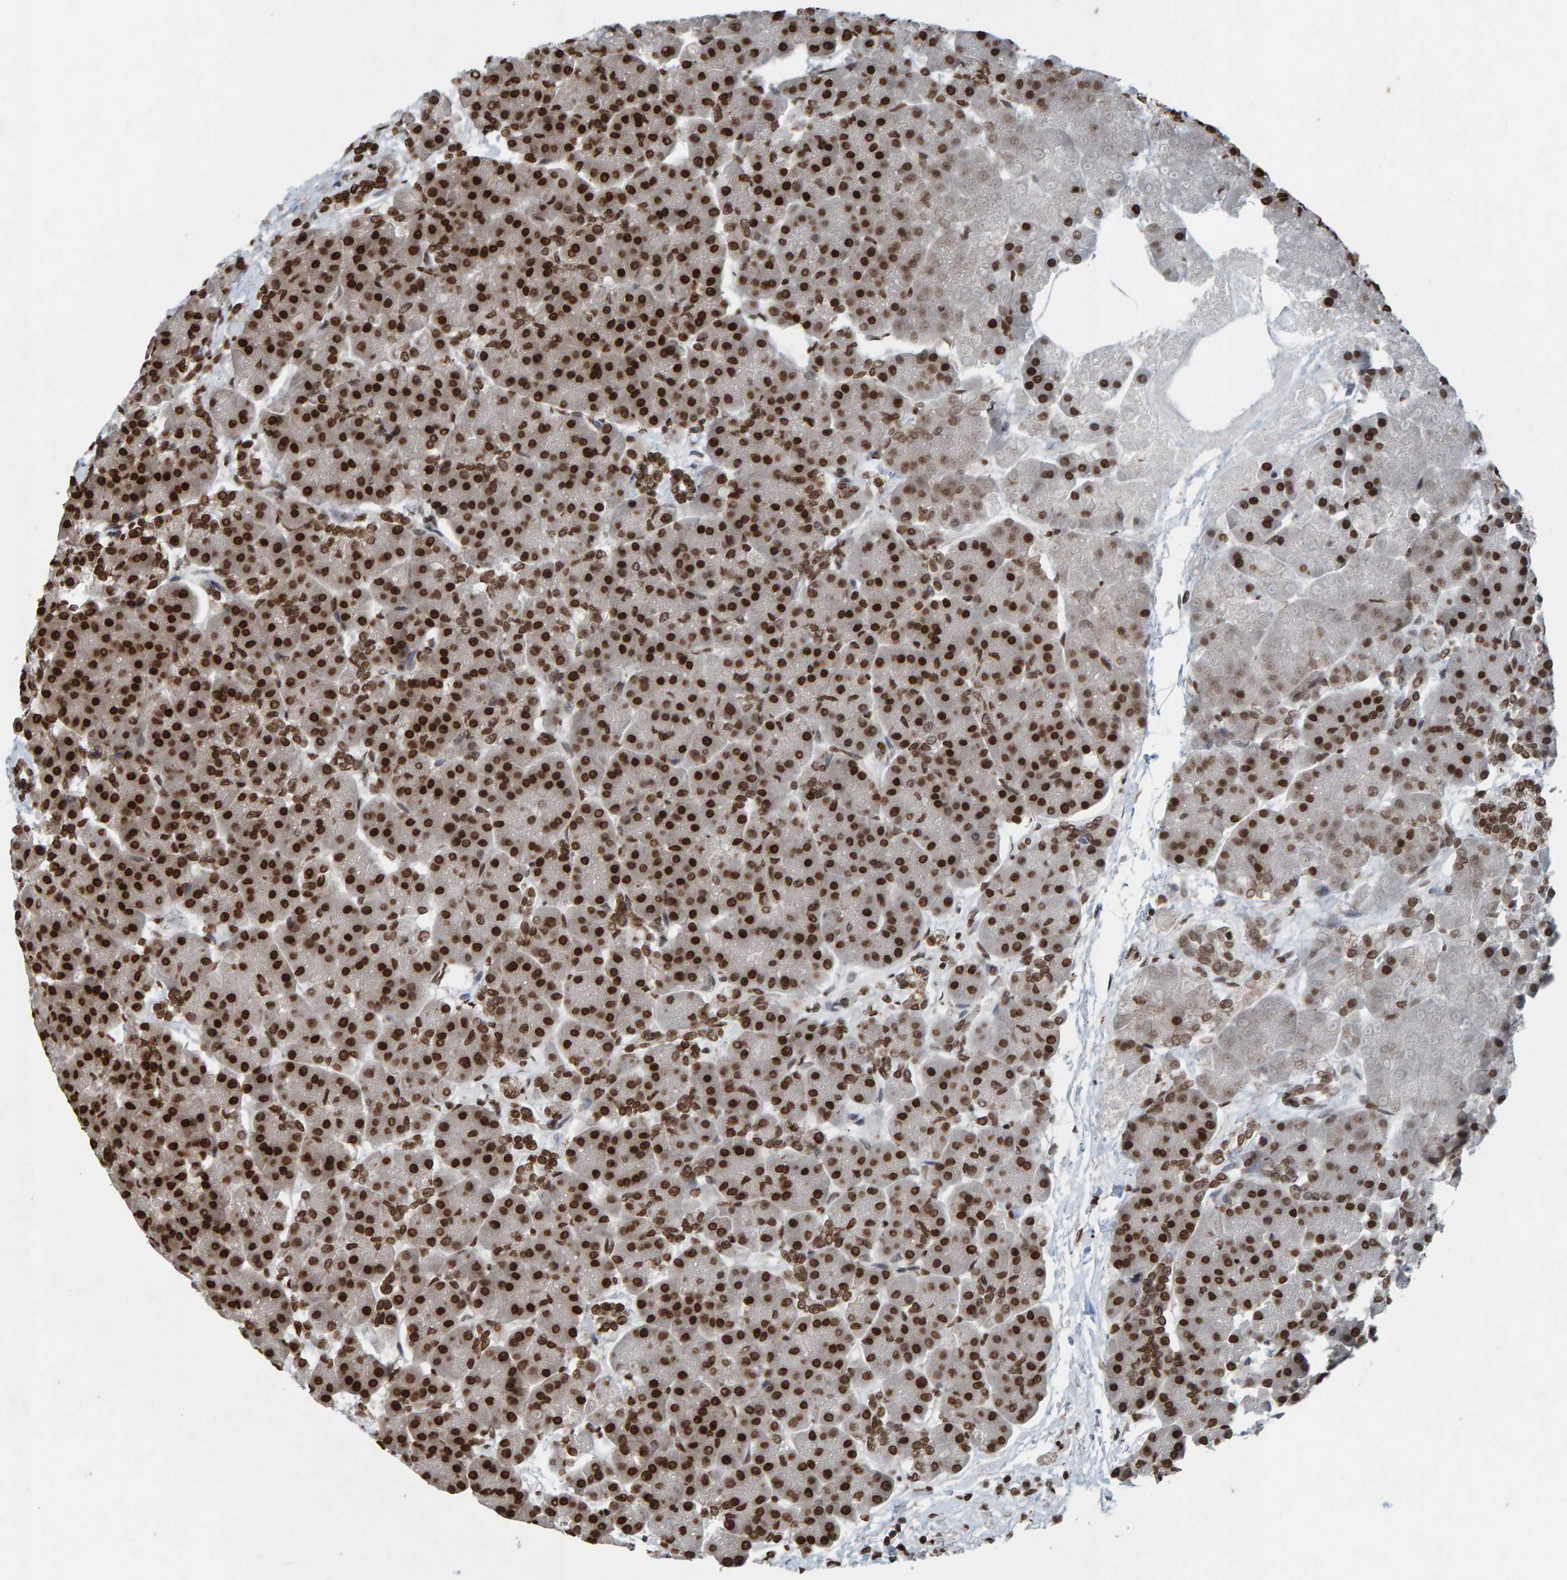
{"staining": {"intensity": "strong", "quantity": ">75%", "location": "nuclear"}, "tissue": "pancreas", "cell_type": "Exocrine glandular cells", "image_type": "normal", "snomed": [{"axis": "morphology", "description": "Normal tissue, NOS"}, {"axis": "topography", "description": "Pancreas"}], "caption": "This is a histology image of IHC staining of normal pancreas, which shows strong staining in the nuclear of exocrine glandular cells.", "gene": "H2AZ1", "patient": {"sex": "female", "age": 70}}